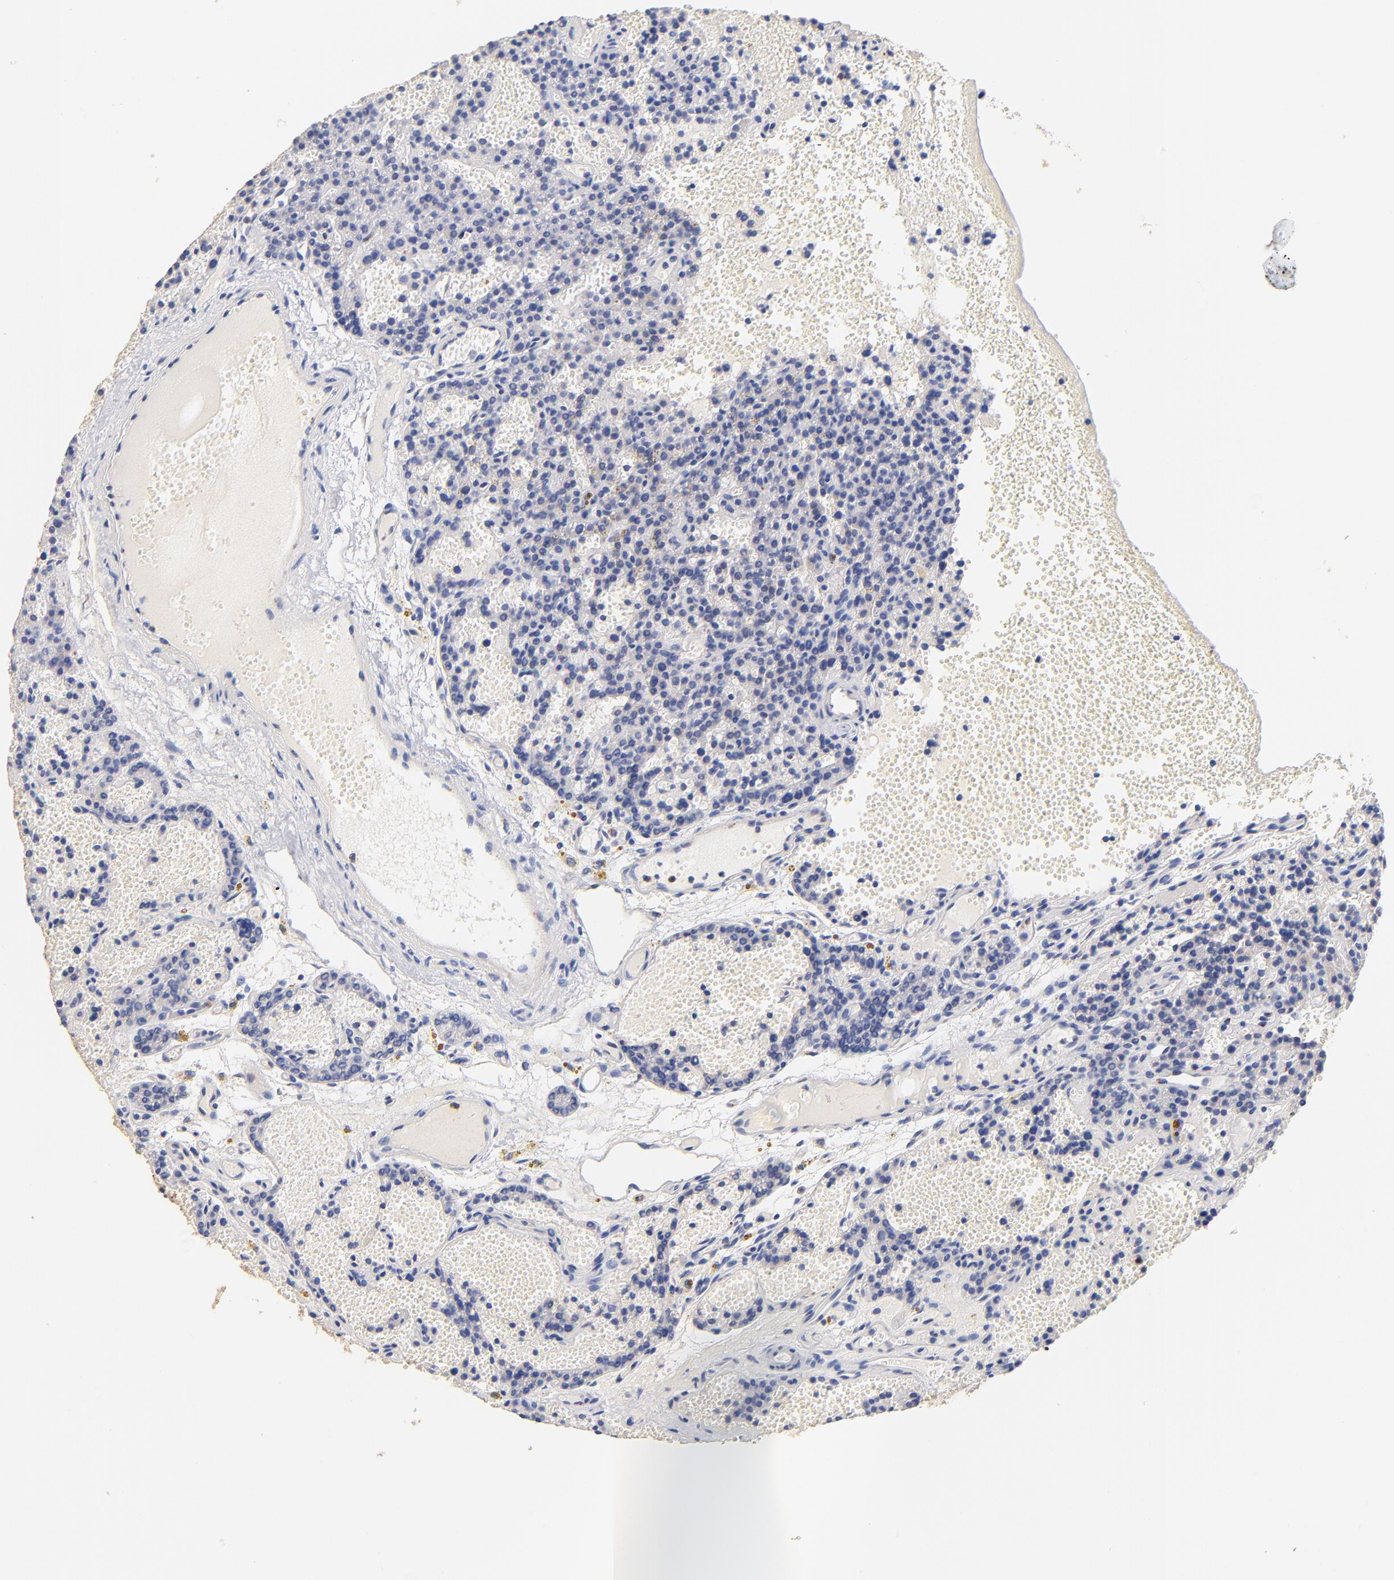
{"staining": {"intensity": "weak", "quantity": ">75%", "location": "cytoplasmic/membranous"}, "tissue": "parathyroid gland", "cell_type": "Glandular cells", "image_type": "normal", "snomed": [{"axis": "morphology", "description": "Normal tissue, NOS"}, {"axis": "topography", "description": "Parathyroid gland"}], "caption": "Immunohistochemistry (DAB (3,3'-diaminobenzidine)) staining of benign parathyroid gland exhibits weak cytoplasmic/membranous protein staining in about >75% of glandular cells.", "gene": "FMNL3", "patient": {"sex": "male", "age": 25}}